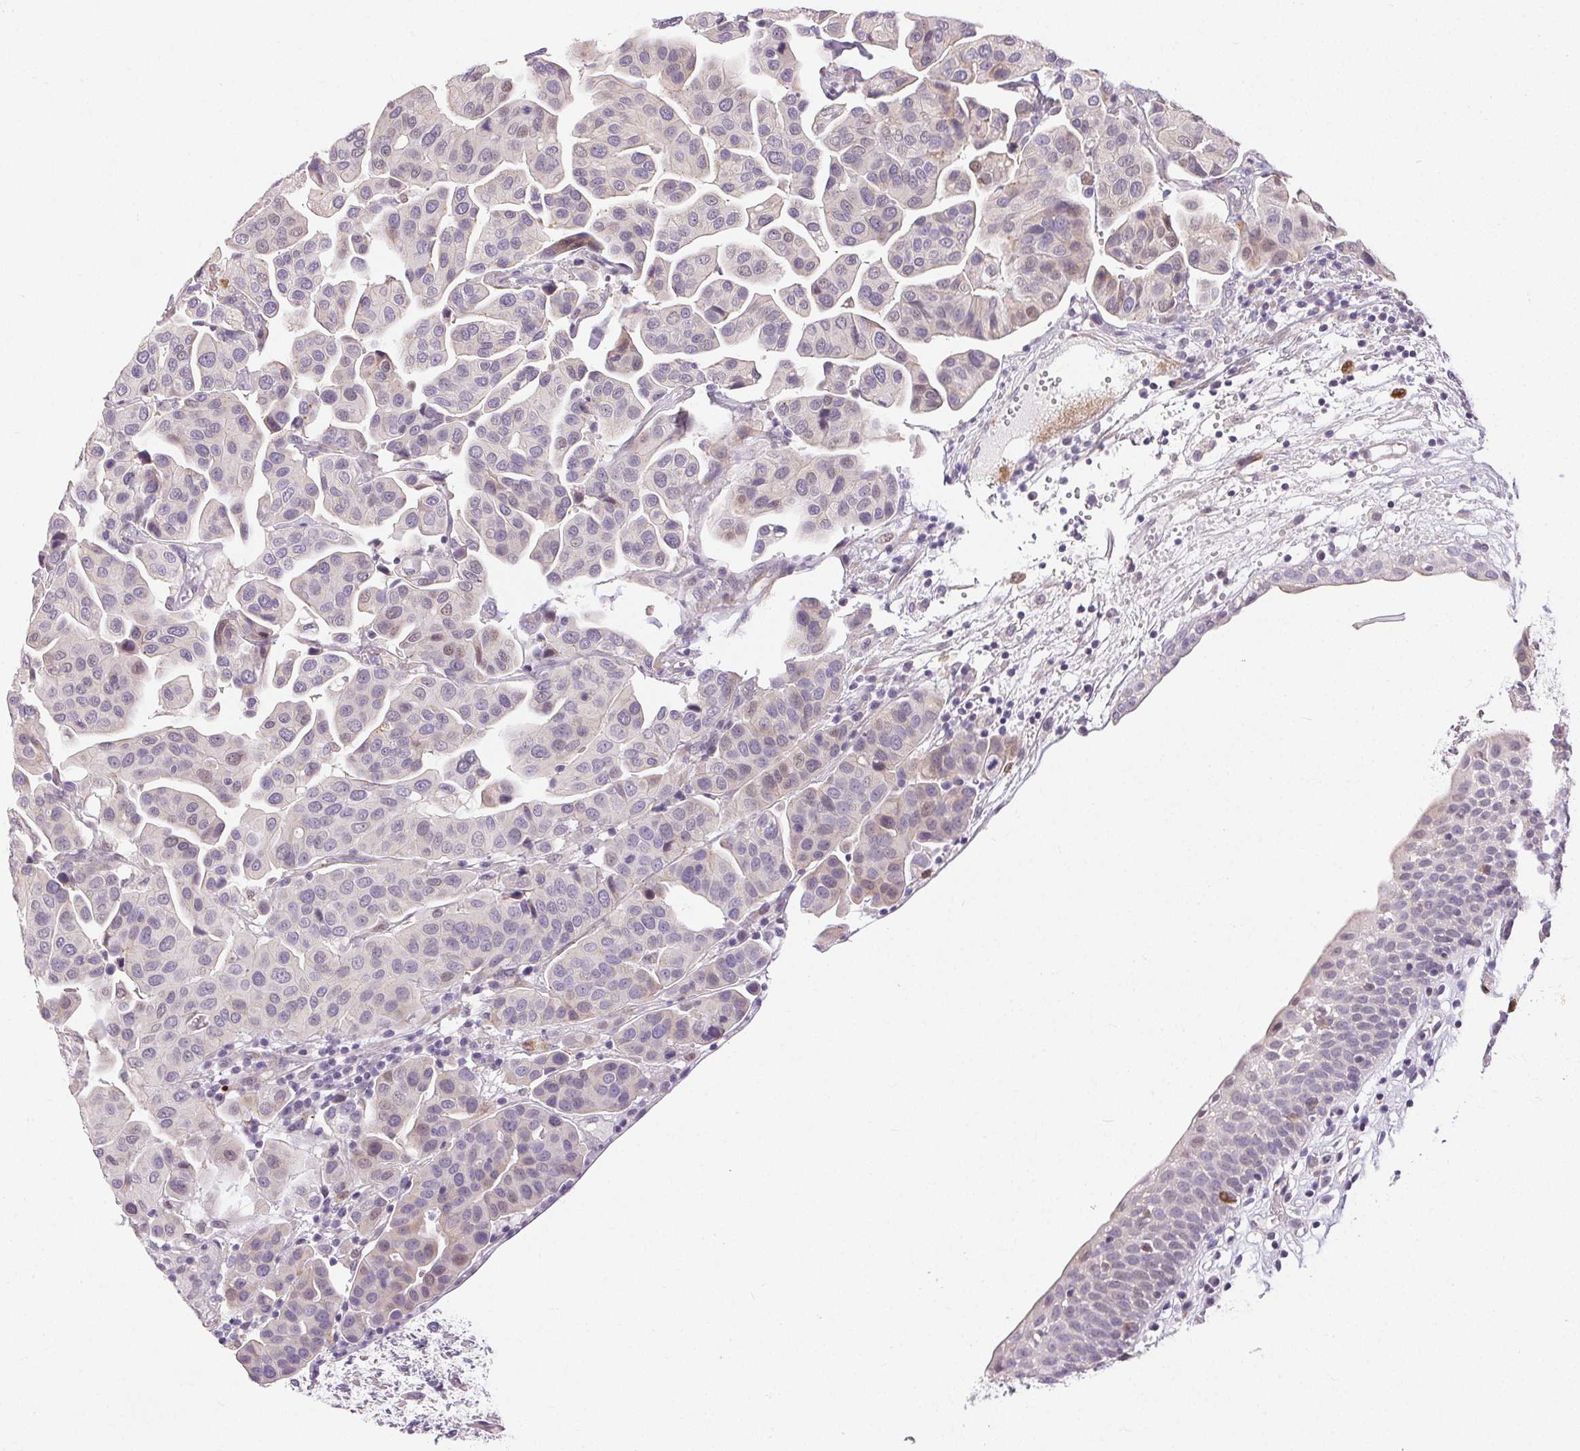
{"staining": {"intensity": "negative", "quantity": "none", "location": "none"}, "tissue": "renal cancer", "cell_type": "Tumor cells", "image_type": "cancer", "snomed": [{"axis": "morphology", "description": "Adenocarcinoma, NOS"}, {"axis": "topography", "description": "Urinary bladder"}], "caption": "Immunohistochemistry histopathology image of human adenocarcinoma (renal) stained for a protein (brown), which demonstrates no expression in tumor cells. (DAB IHC, high magnification).", "gene": "RPGRIP1", "patient": {"sex": "male", "age": 61}}